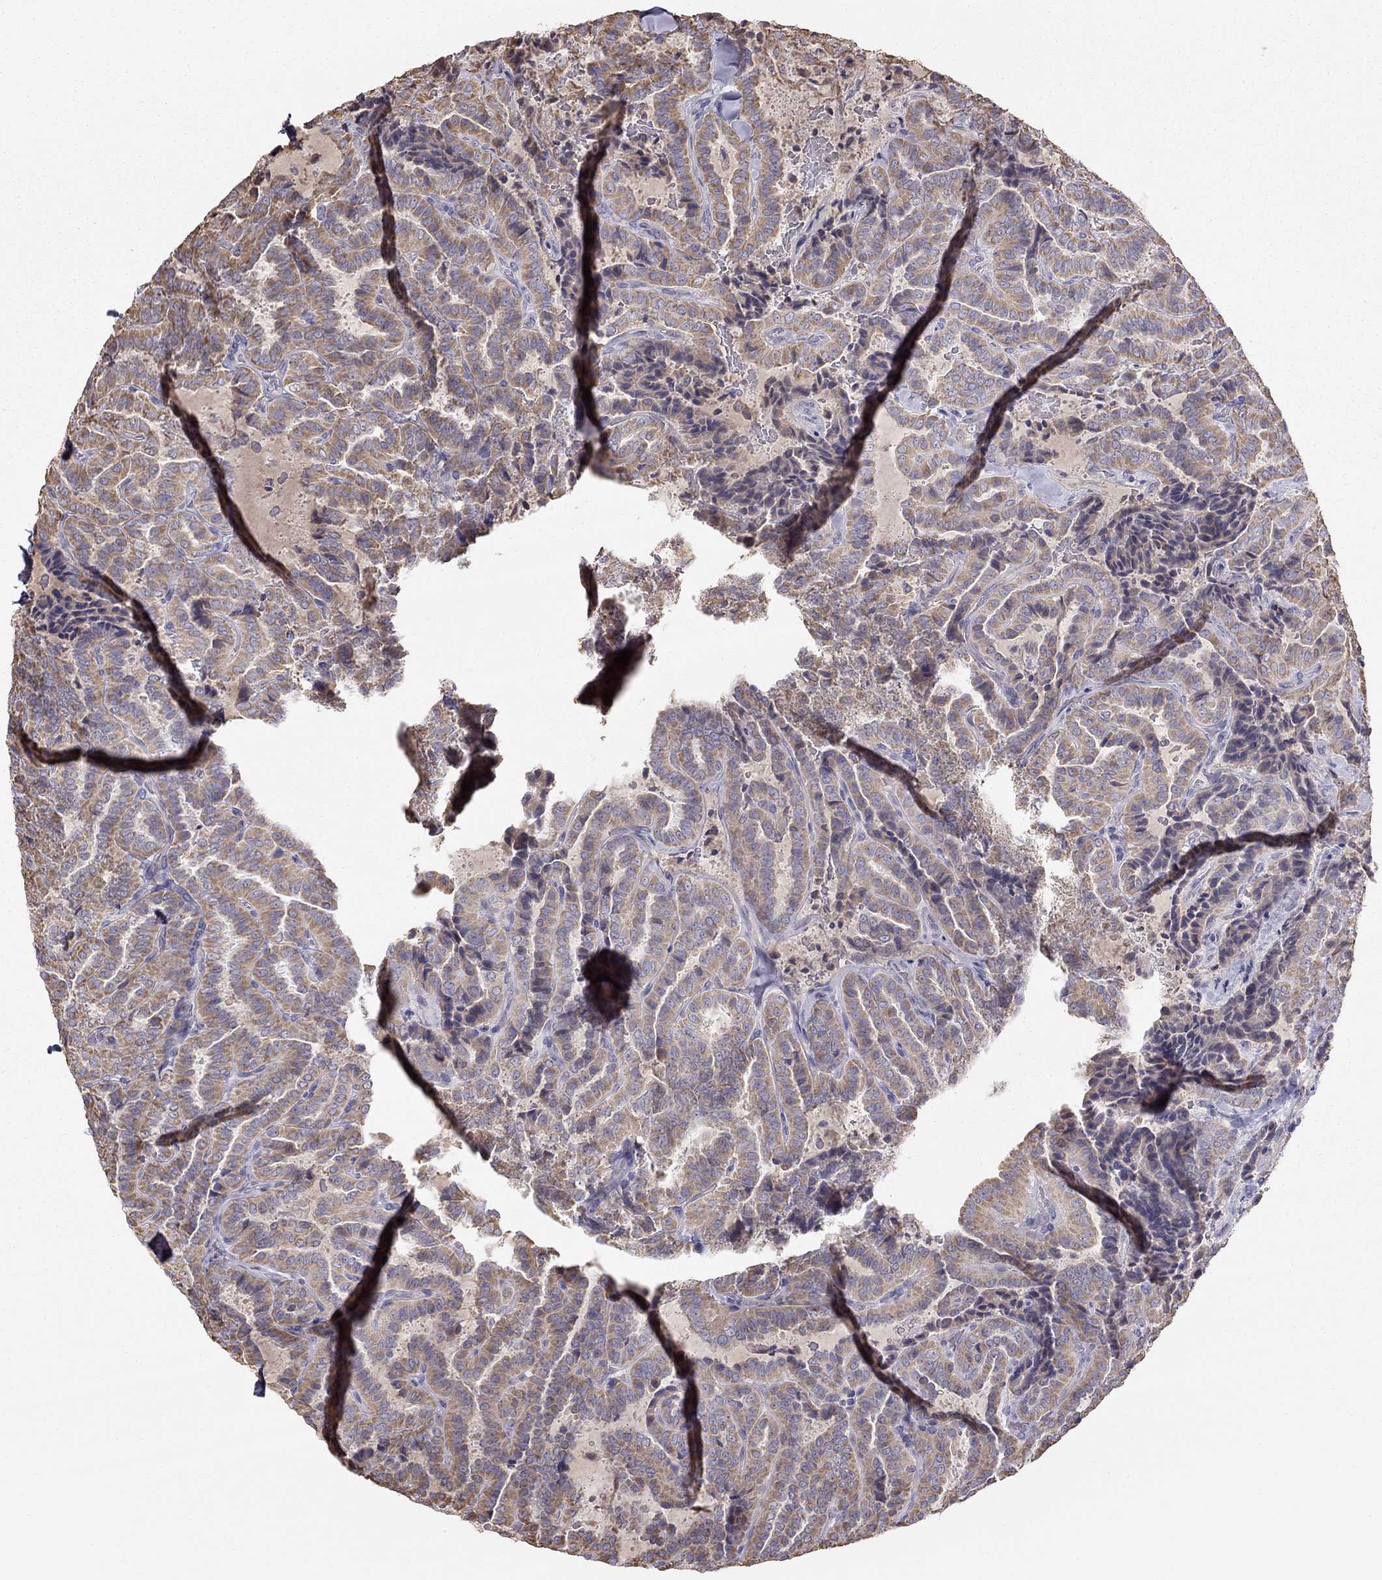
{"staining": {"intensity": "weak", "quantity": ">75%", "location": "cytoplasmic/membranous"}, "tissue": "thyroid cancer", "cell_type": "Tumor cells", "image_type": "cancer", "snomed": [{"axis": "morphology", "description": "Papillary adenocarcinoma, NOS"}, {"axis": "topography", "description": "Thyroid gland"}], "caption": "The image shows a brown stain indicating the presence of a protein in the cytoplasmic/membranous of tumor cells in thyroid cancer (papillary adenocarcinoma). (Brightfield microscopy of DAB IHC at high magnification).", "gene": "LRIT3", "patient": {"sex": "female", "age": 39}}